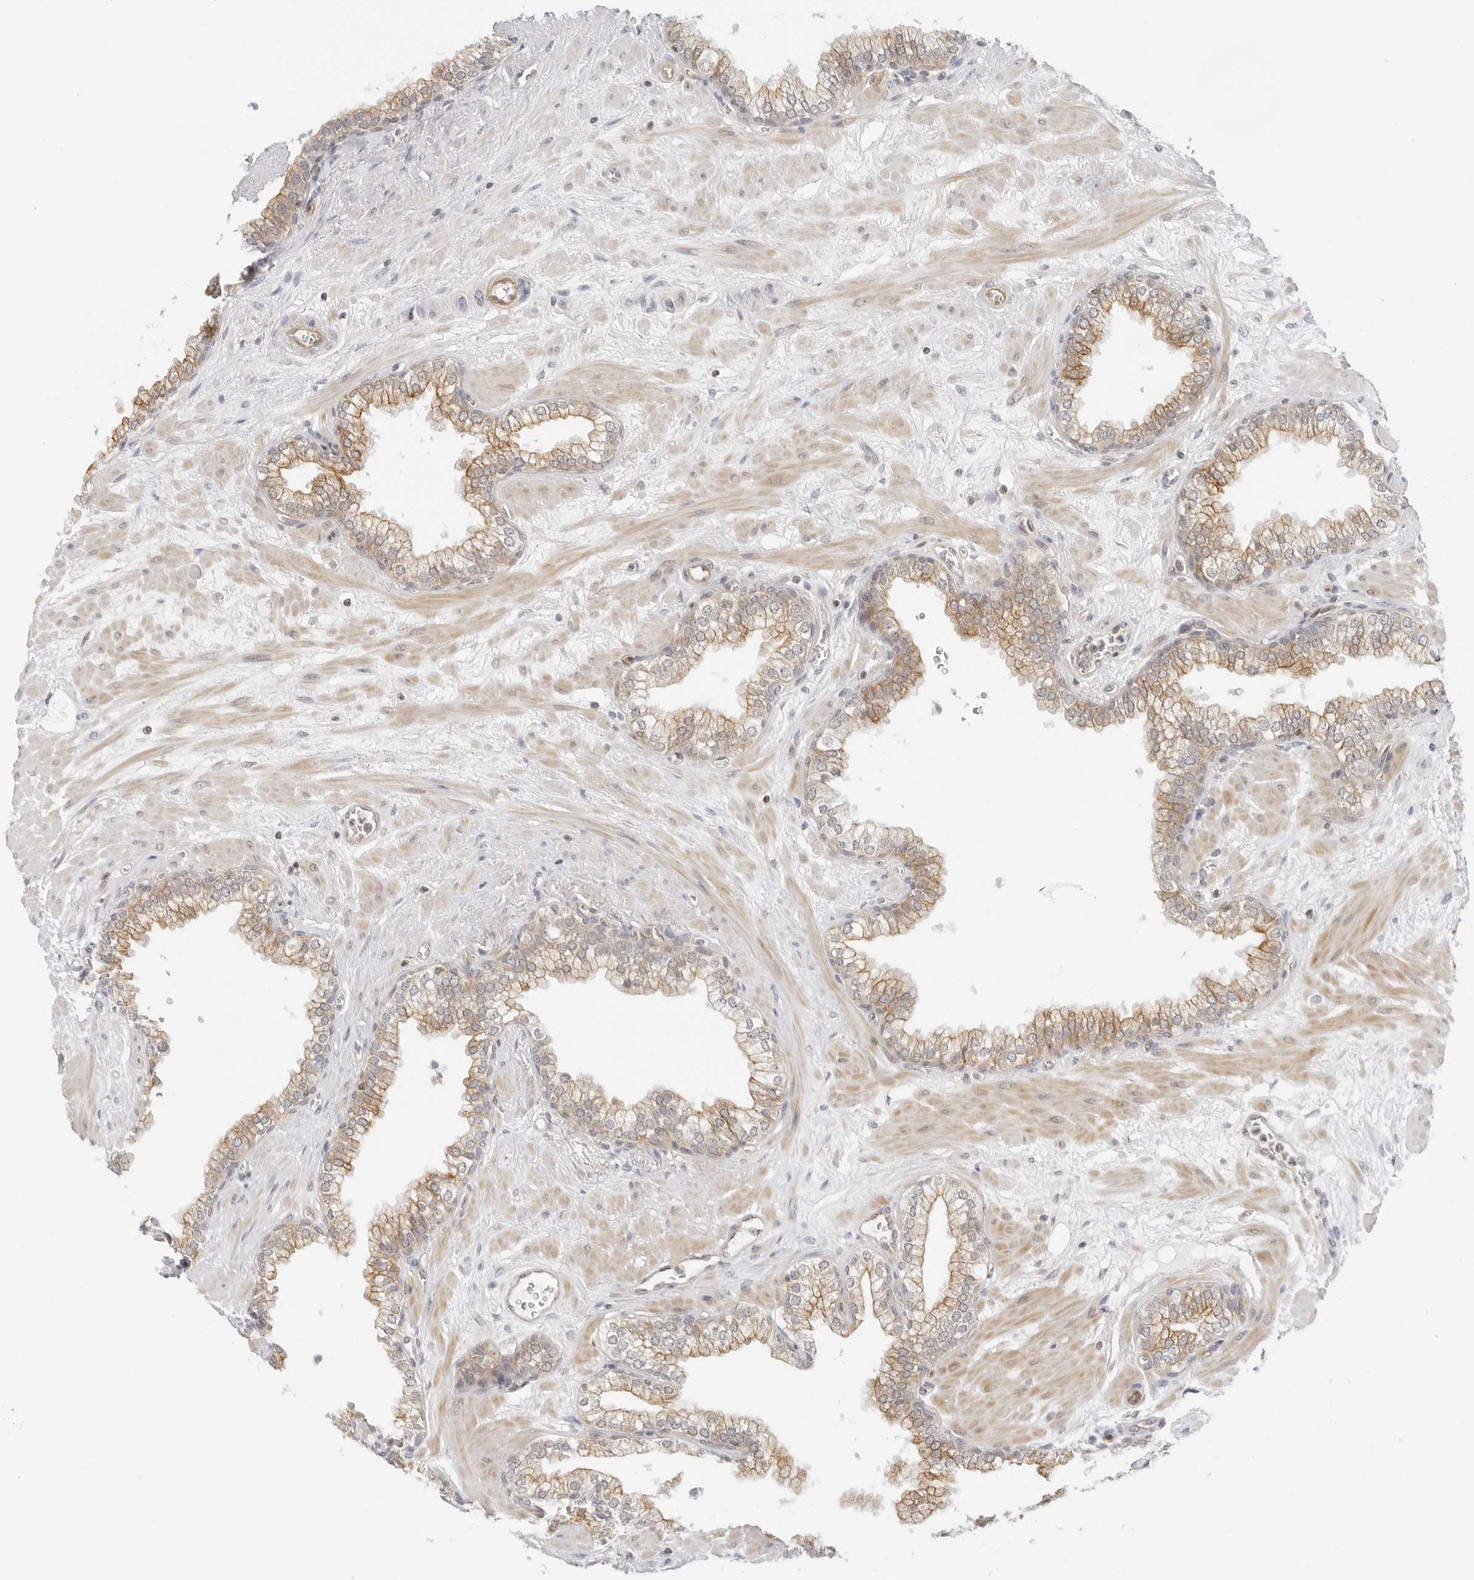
{"staining": {"intensity": "strong", "quantity": "<25%", "location": "cytoplasmic/membranous,nuclear"}, "tissue": "prostate", "cell_type": "Glandular cells", "image_type": "normal", "snomed": [{"axis": "morphology", "description": "Normal tissue, NOS"}, {"axis": "morphology", "description": "Urothelial carcinoma, Low grade"}, {"axis": "topography", "description": "Urinary bladder"}, {"axis": "topography", "description": "Prostate"}], "caption": "Immunohistochemistry histopathology image of unremarkable prostate stained for a protein (brown), which displays medium levels of strong cytoplasmic/membranous,nuclear positivity in about <25% of glandular cells.", "gene": "OSCP1", "patient": {"sex": "male", "age": 60}}